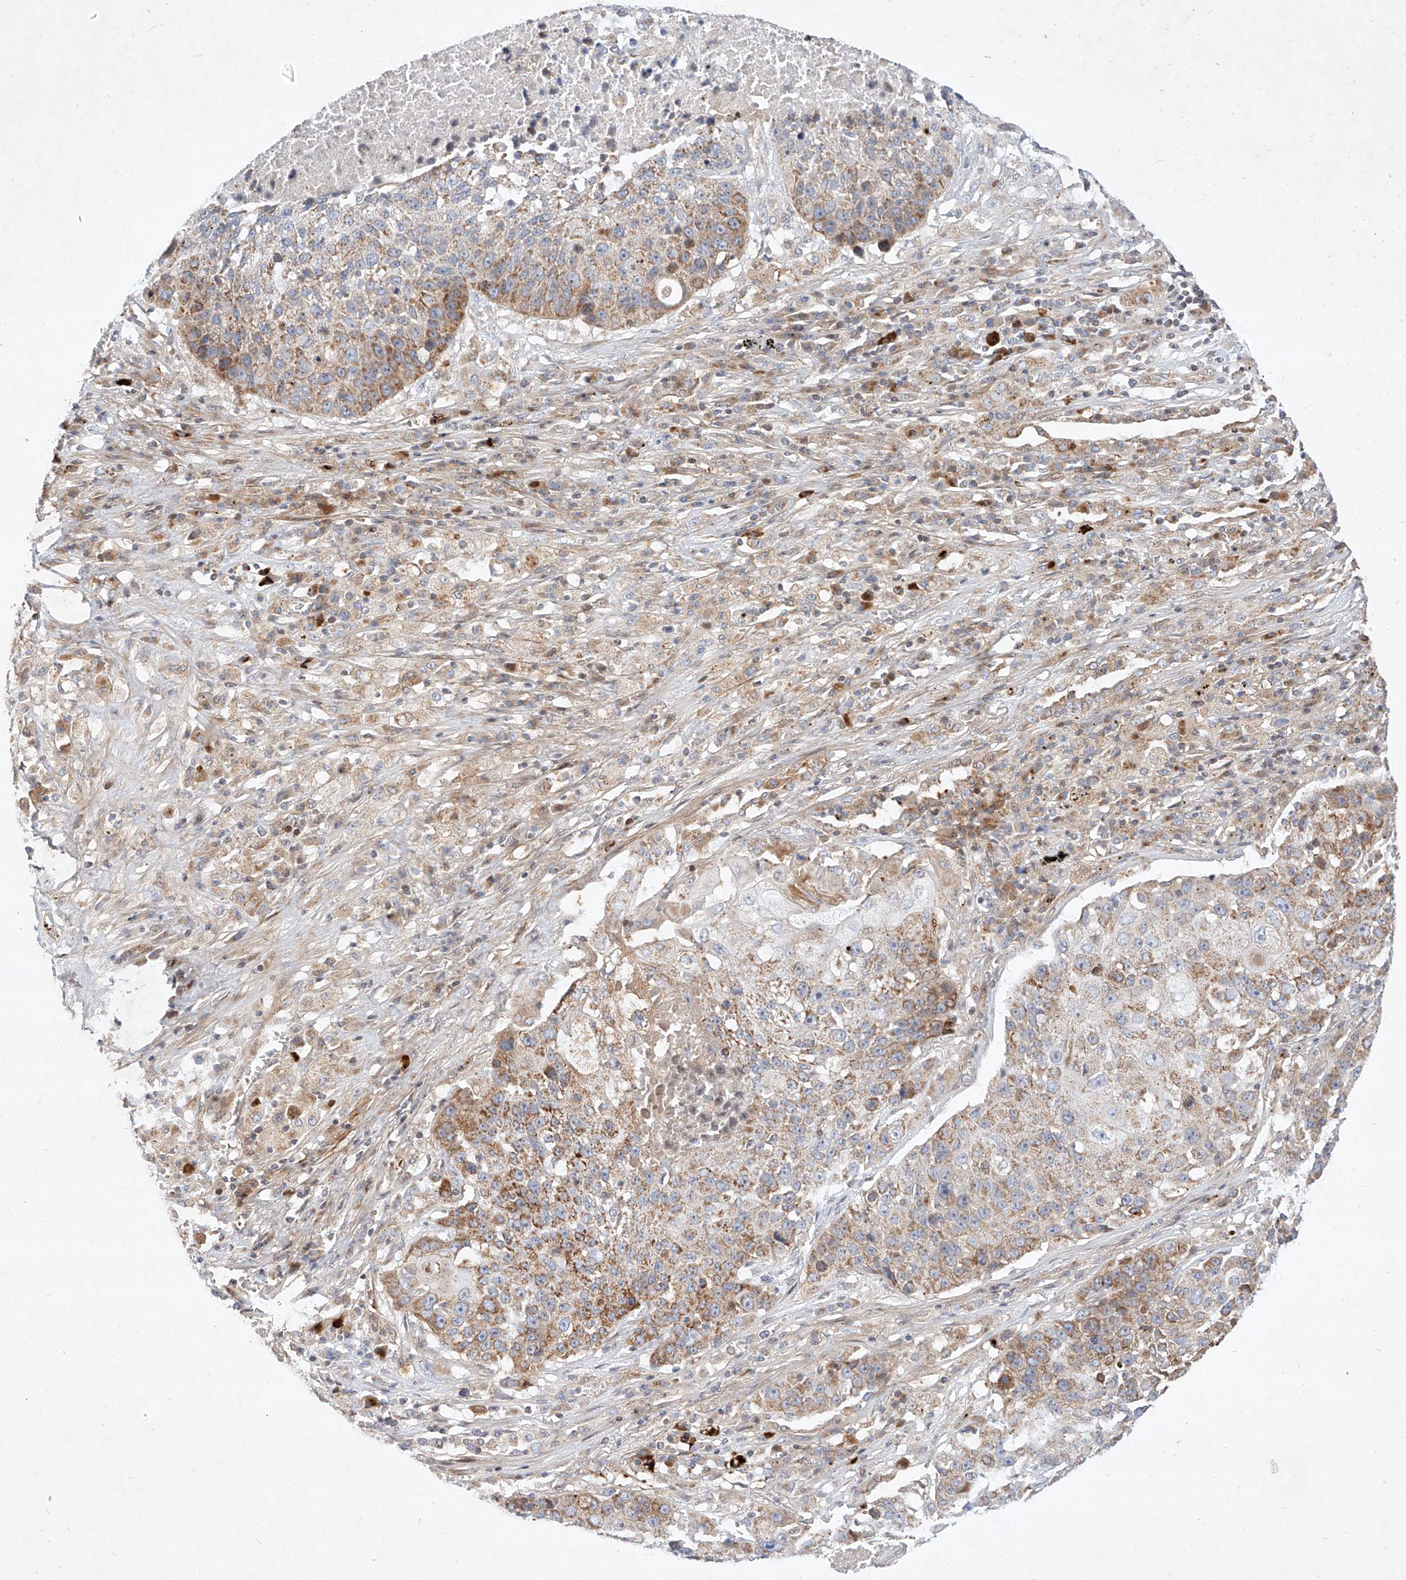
{"staining": {"intensity": "moderate", "quantity": "25%-75%", "location": "cytoplasmic/membranous"}, "tissue": "lung cancer", "cell_type": "Tumor cells", "image_type": "cancer", "snomed": [{"axis": "morphology", "description": "Squamous cell carcinoma, NOS"}, {"axis": "topography", "description": "Lung"}], "caption": "High-power microscopy captured an IHC histopathology image of lung cancer, revealing moderate cytoplasmic/membranous expression in approximately 25%-75% of tumor cells.", "gene": "OSGEPL1", "patient": {"sex": "male", "age": 61}}